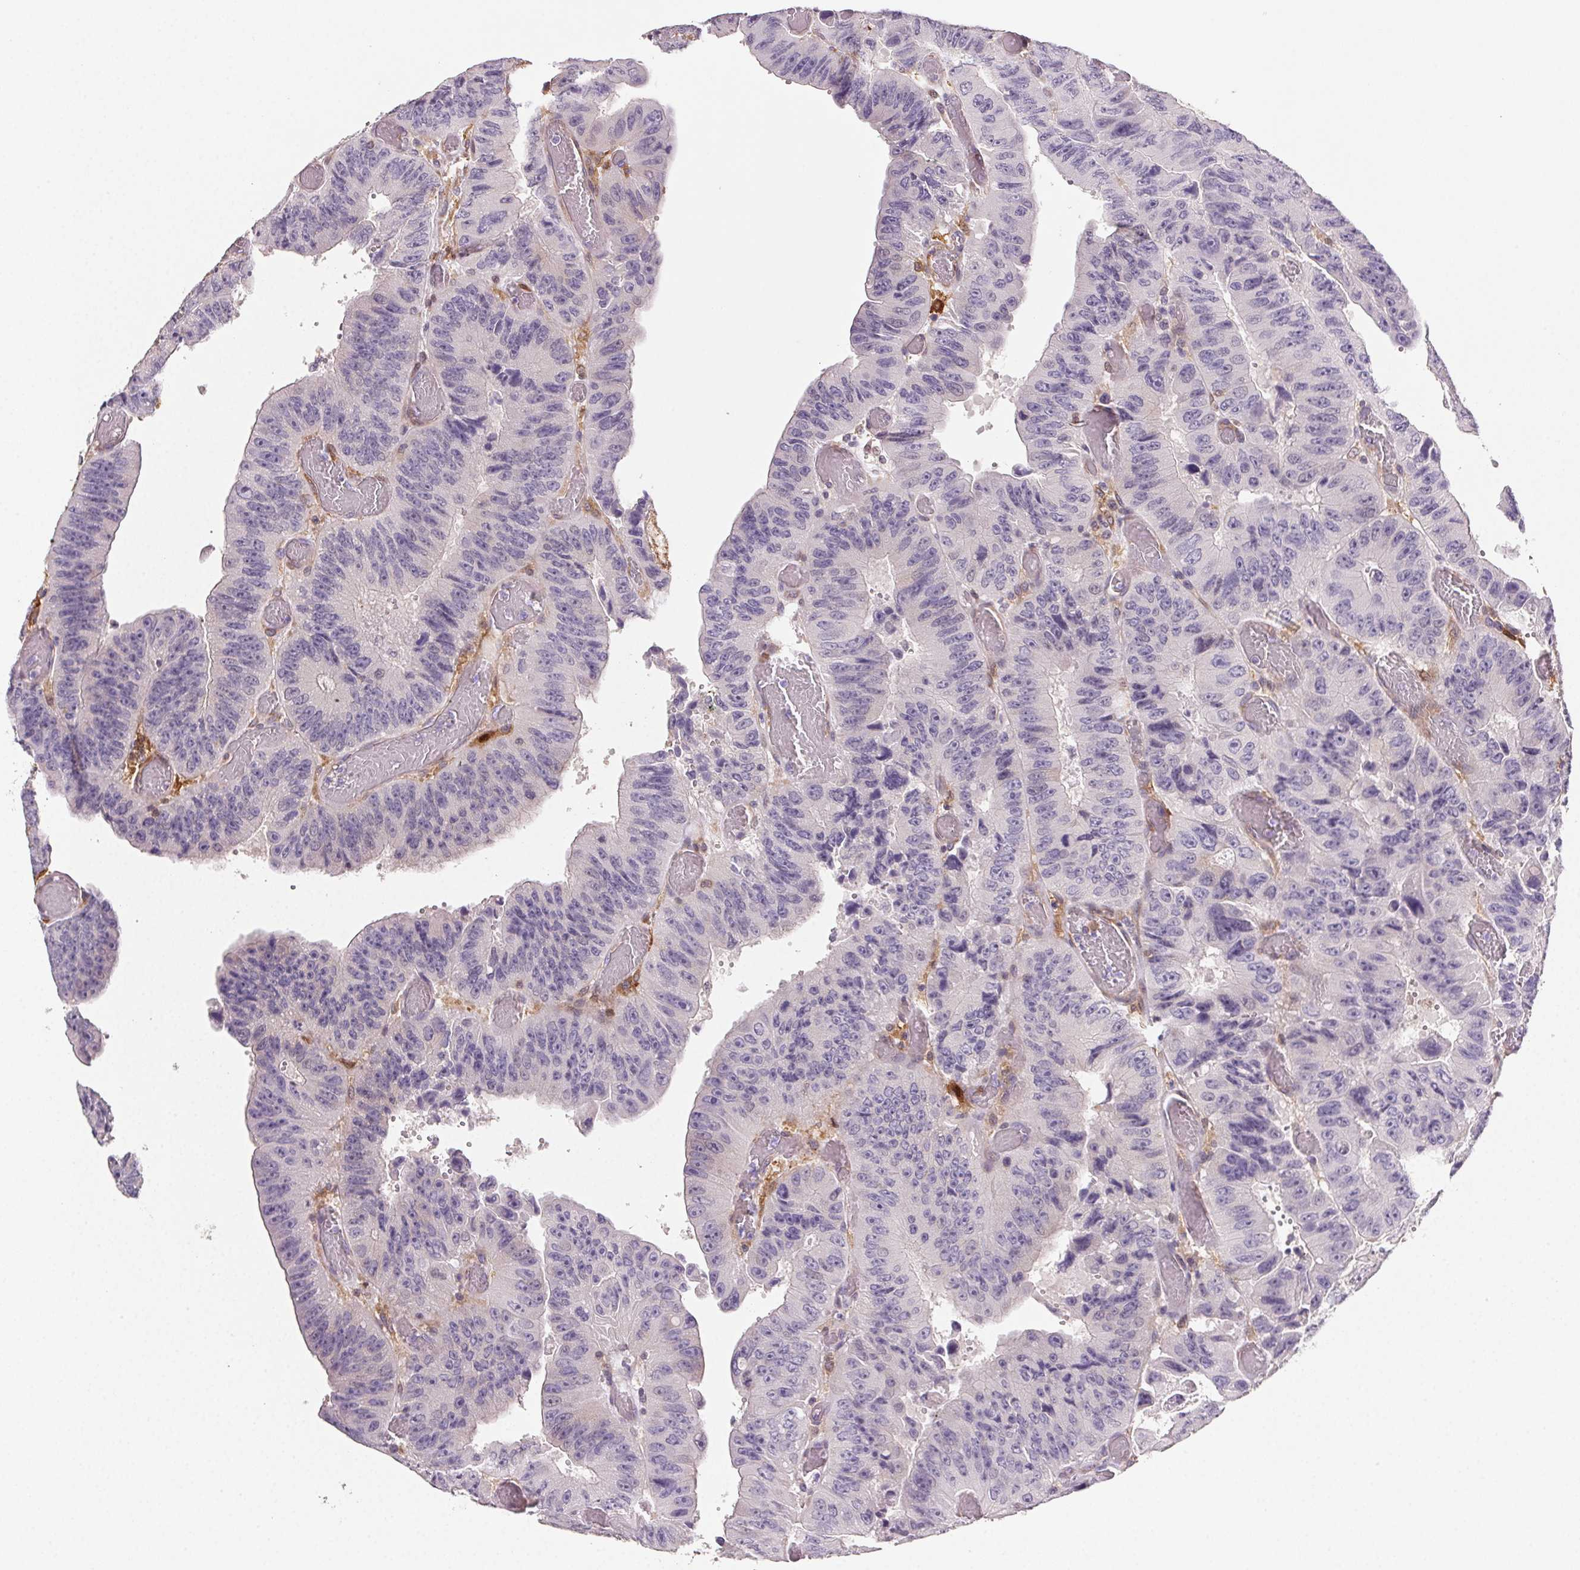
{"staining": {"intensity": "negative", "quantity": "none", "location": "none"}, "tissue": "colorectal cancer", "cell_type": "Tumor cells", "image_type": "cancer", "snomed": [{"axis": "morphology", "description": "Adenocarcinoma, NOS"}, {"axis": "topography", "description": "Colon"}], "caption": "Image shows no significant protein staining in tumor cells of adenocarcinoma (colorectal).", "gene": "GBP1", "patient": {"sex": "female", "age": 84}}